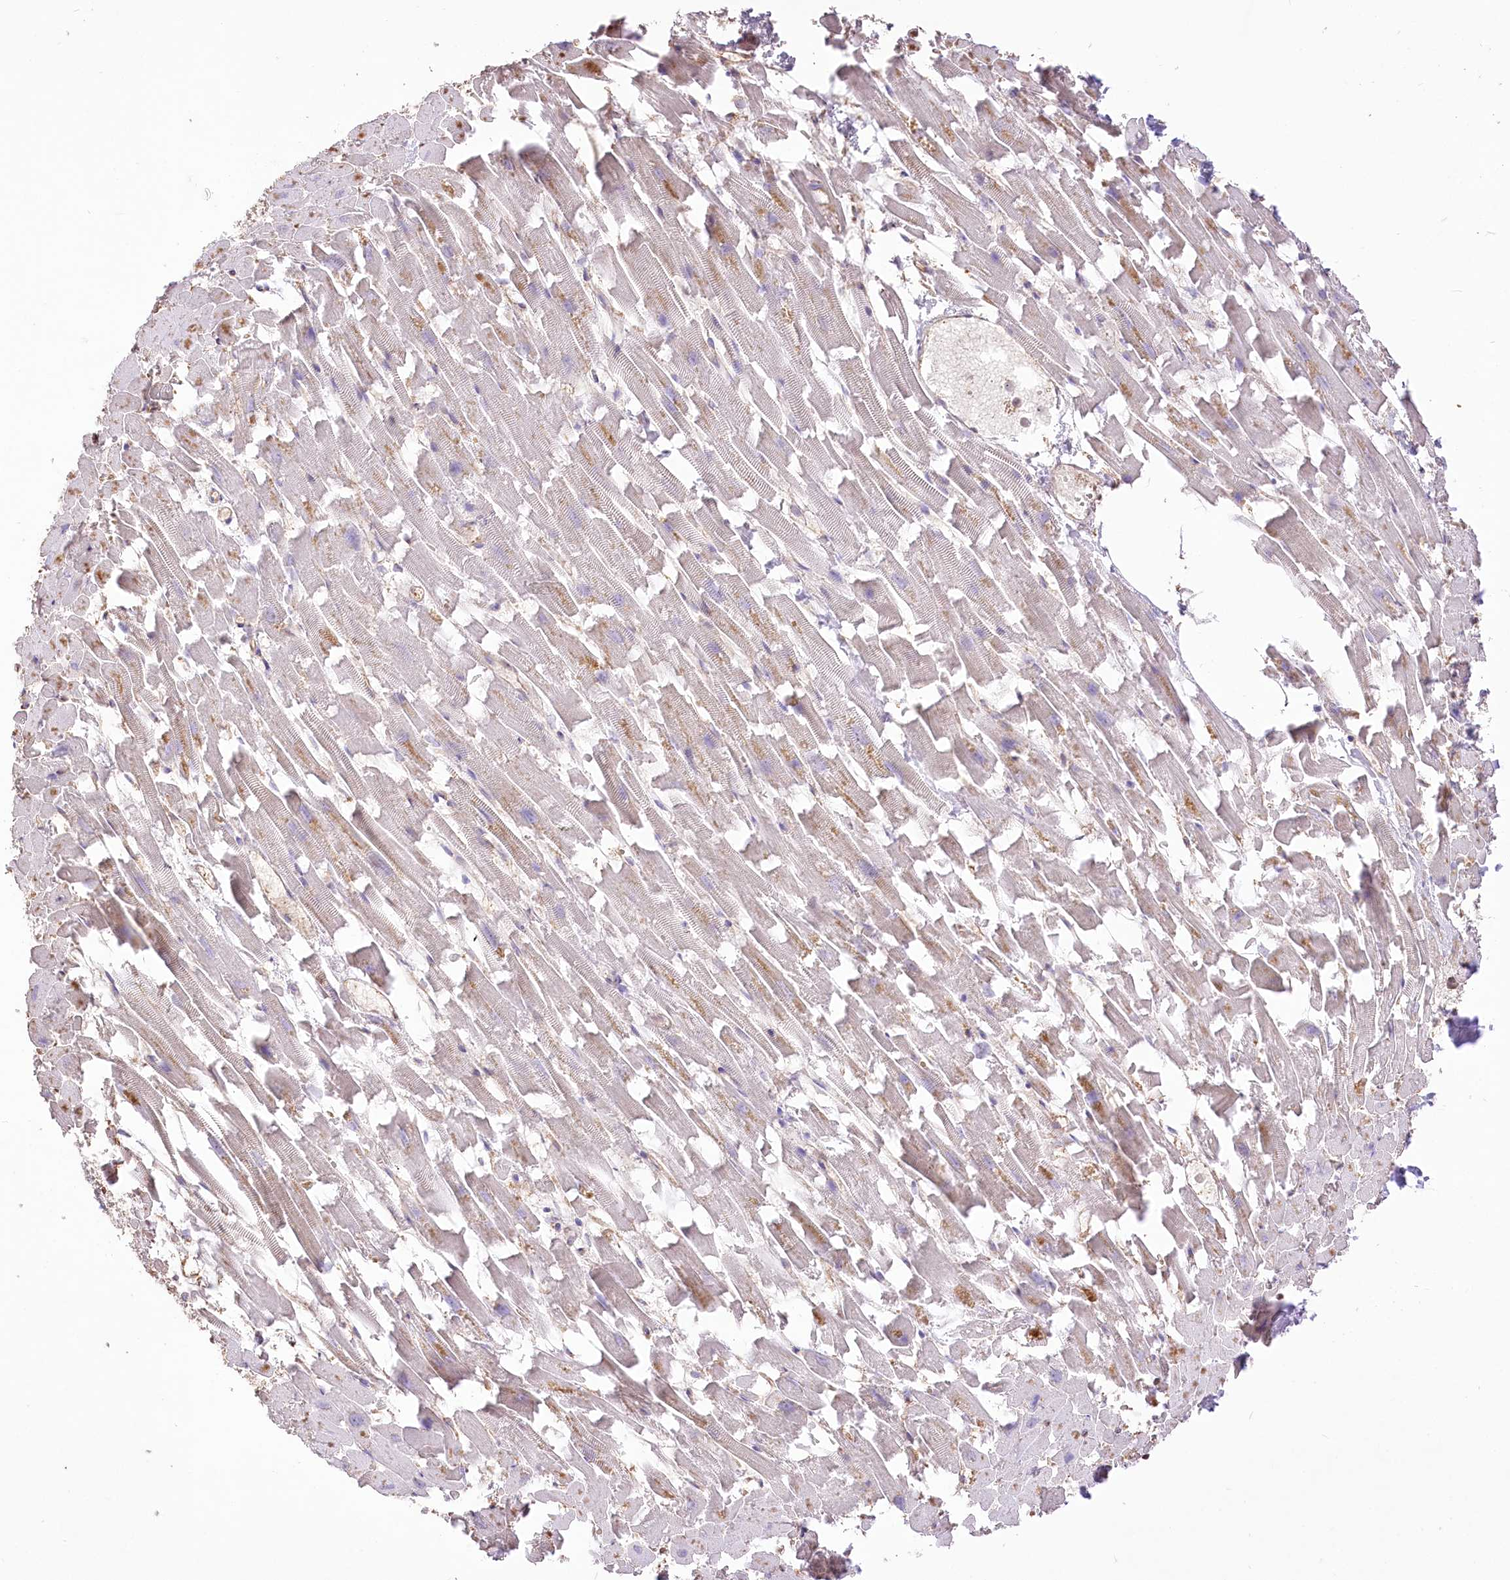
{"staining": {"intensity": "weak", "quantity": "25%-75%", "location": "cytoplasmic/membranous"}, "tissue": "heart muscle", "cell_type": "Cardiomyocytes", "image_type": "normal", "snomed": [{"axis": "morphology", "description": "Normal tissue, NOS"}, {"axis": "topography", "description": "Heart"}], "caption": "Weak cytoplasmic/membranous expression is appreciated in approximately 25%-75% of cardiomyocytes in benign heart muscle. Nuclei are stained in blue.", "gene": "R3HDM2", "patient": {"sex": "female", "age": 64}}